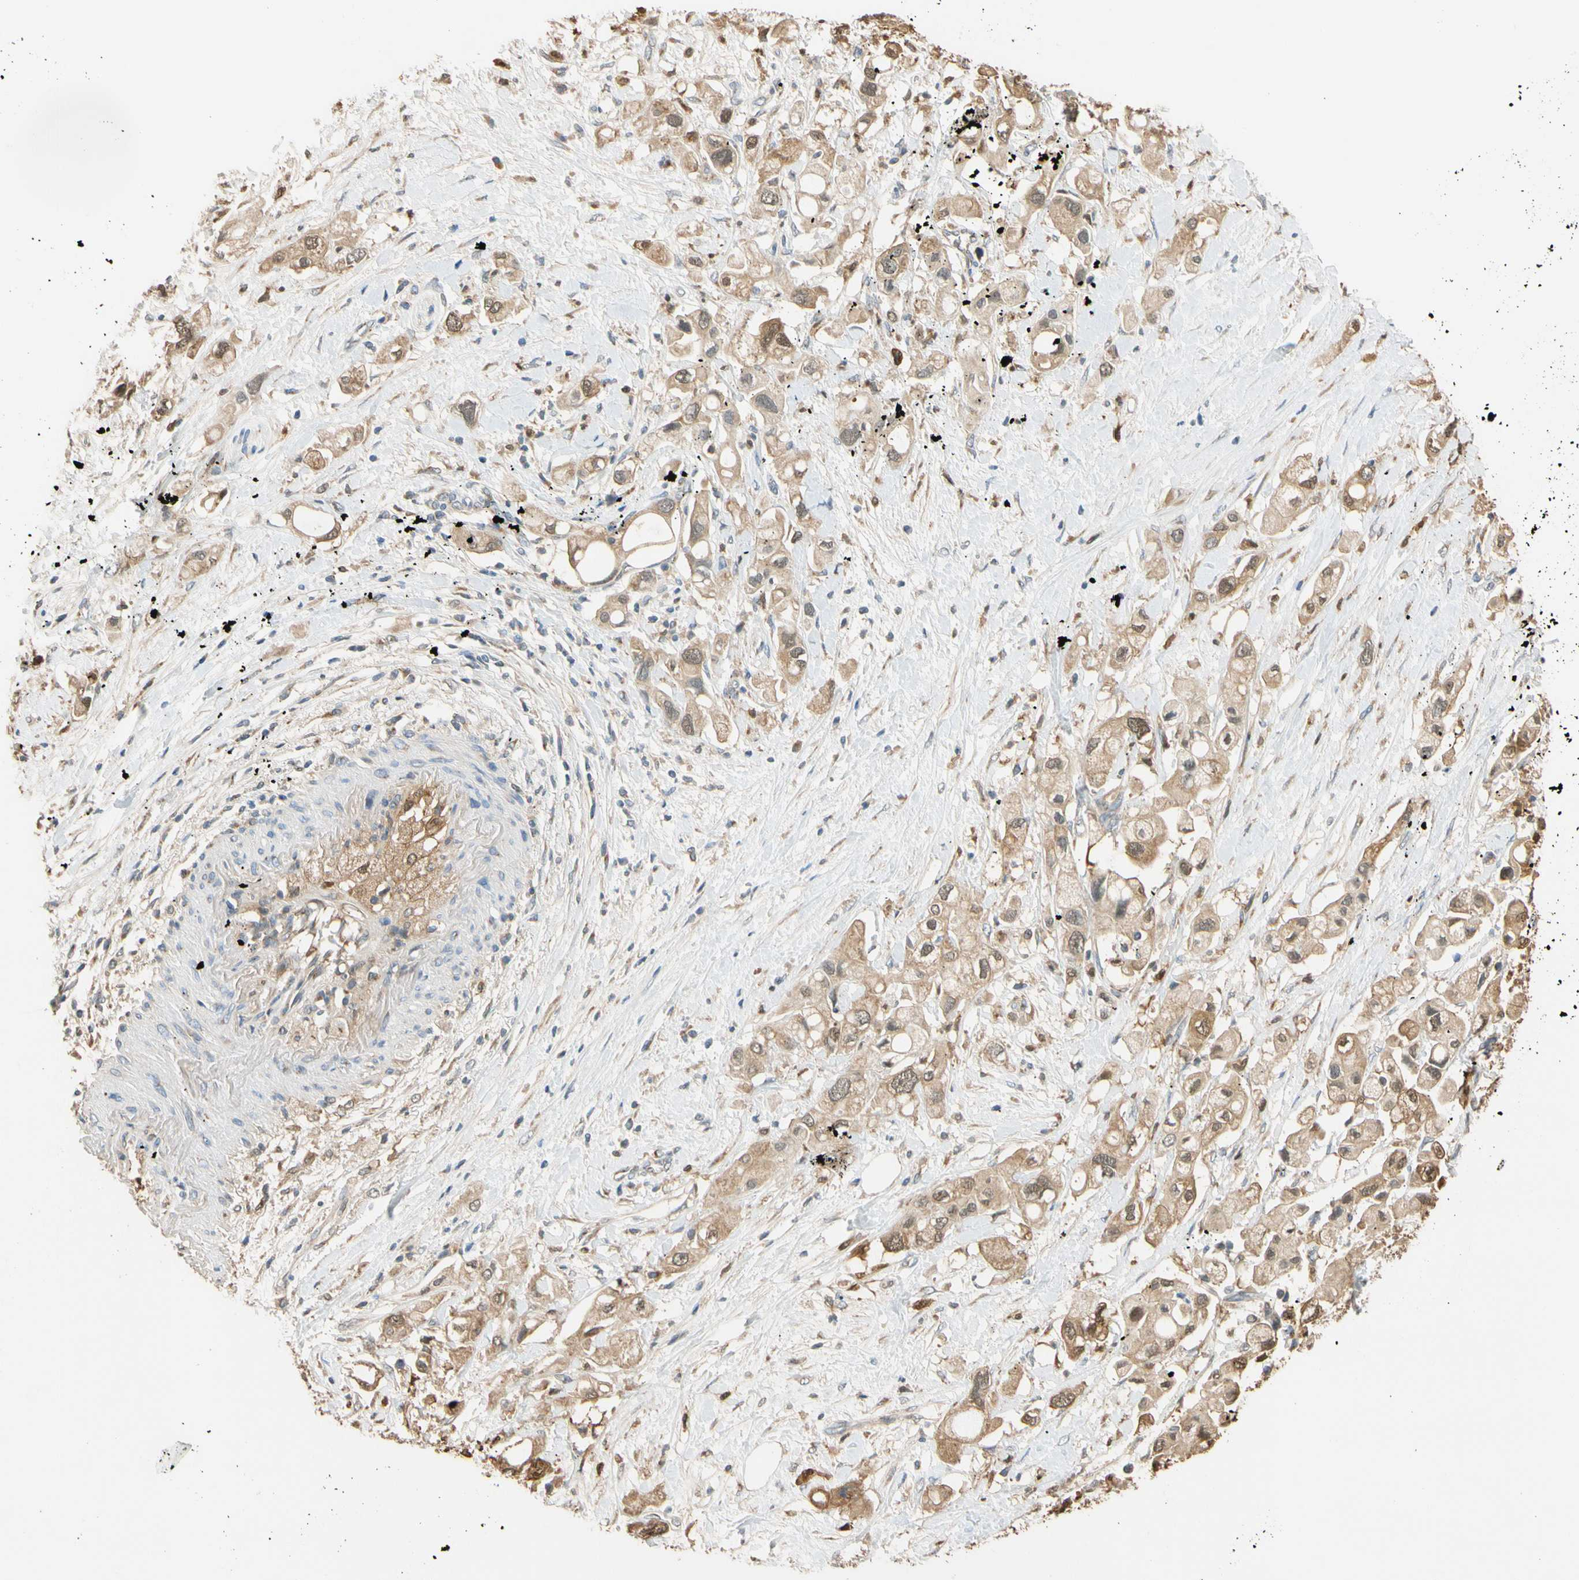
{"staining": {"intensity": "moderate", "quantity": ">75%", "location": "cytoplasmic/membranous"}, "tissue": "pancreatic cancer", "cell_type": "Tumor cells", "image_type": "cancer", "snomed": [{"axis": "morphology", "description": "Adenocarcinoma, NOS"}, {"axis": "topography", "description": "Pancreas"}], "caption": "Protein staining demonstrates moderate cytoplasmic/membranous positivity in approximately >75% of tumor cells in pancreatic cancer.", "gene": "GPSM2", "patient": {"sex": "female", "age": 56}}